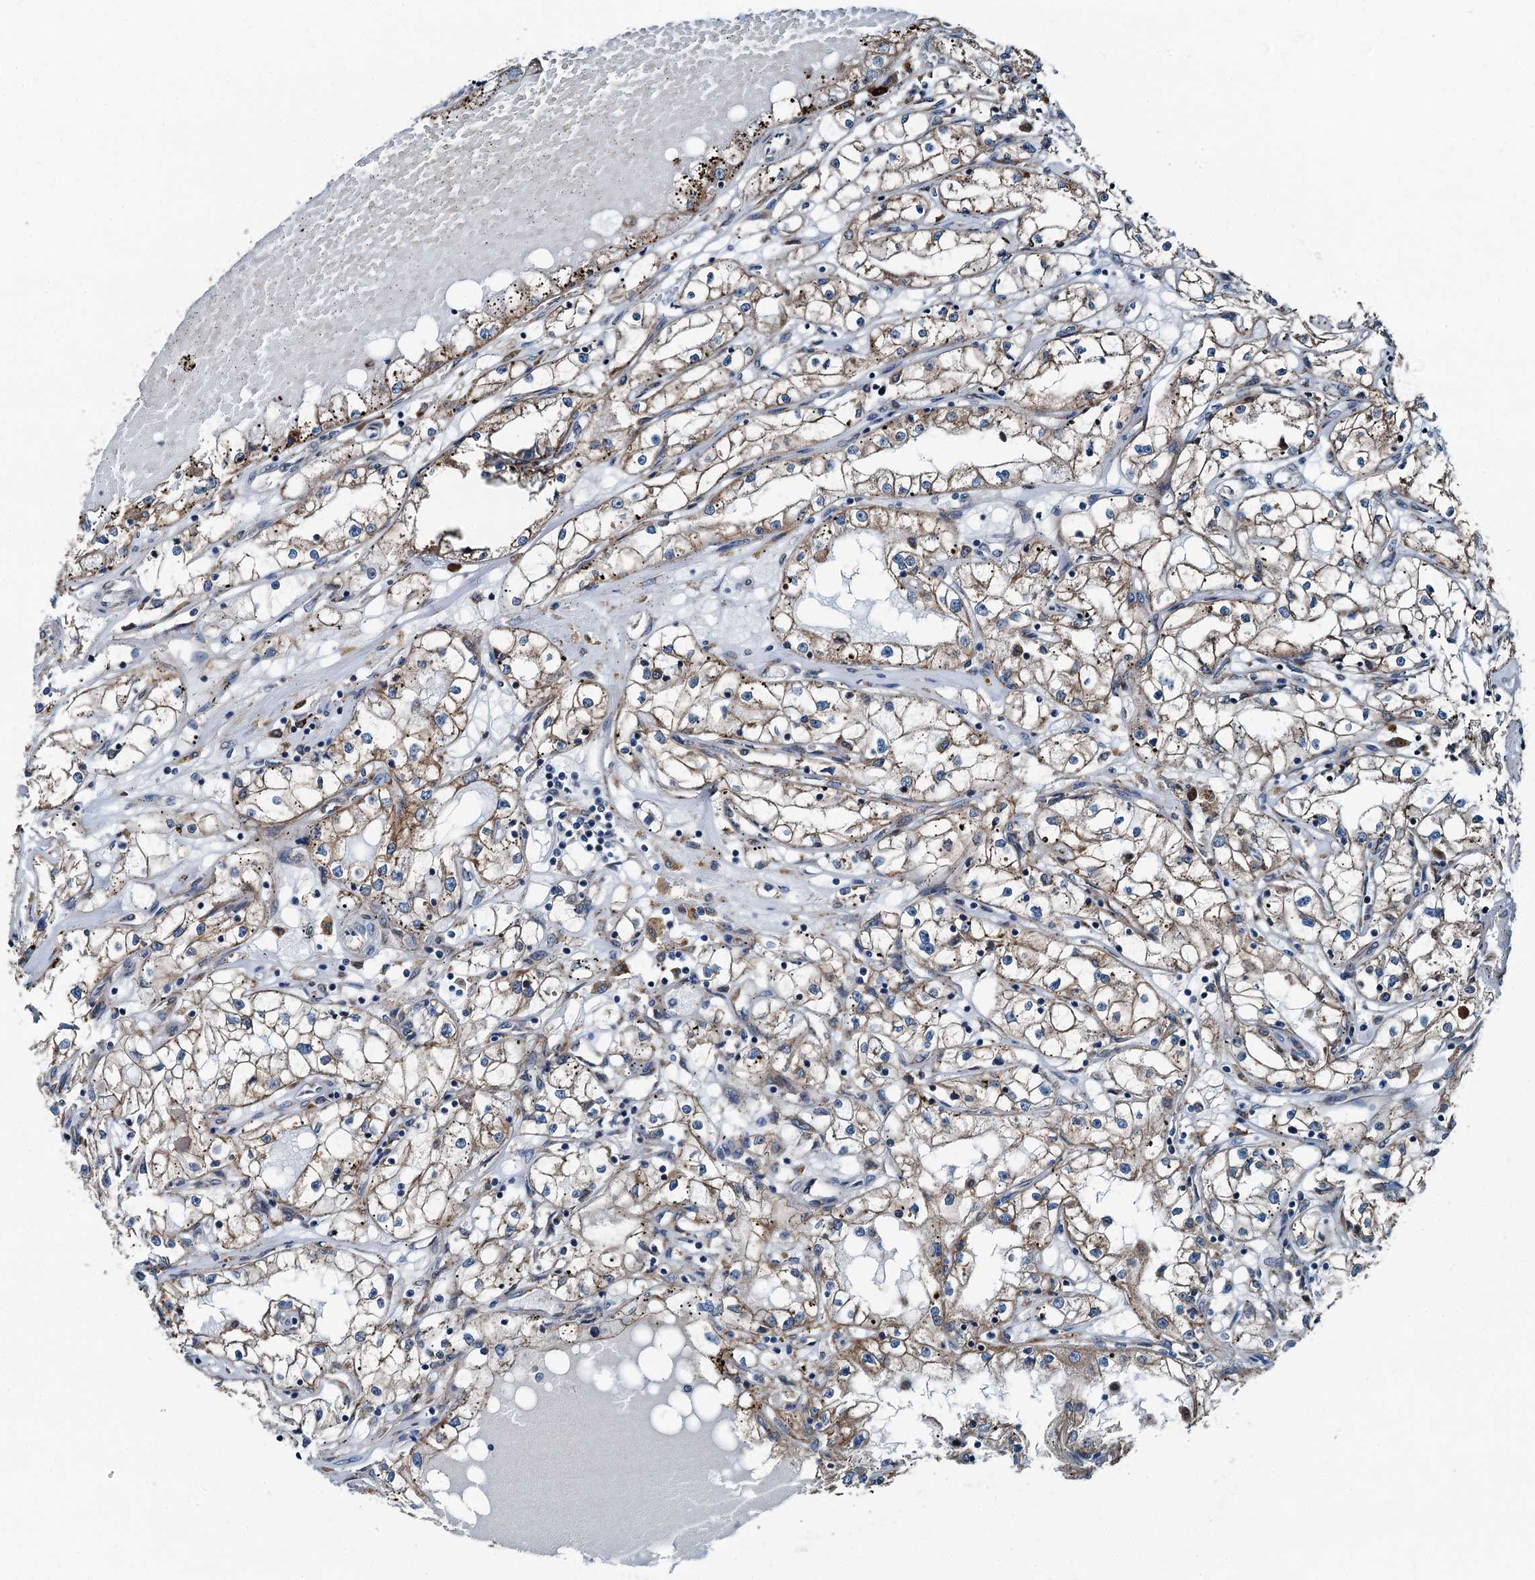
{"staining": {"intensity": "weak", "quantity": ">75%", "location": "cytoplasmic/membranous"}, "tissue": "renal cancer", "cell_type": "Tumor cells", "image_type": "cancer", "snomed": [{"axis": "morphology", "description": "Adenocarcinoma, NOS"}, {"axis": "topography", "description": "Kidney"}], "caption": "Weak cytoplasmic/membranous staining for a protein is seen in about >75% of tumor cells of renal cancer (adenocarcinoma) using immunohistochemistry.", "gene": "TAMALIN", "patient": {"sex": "male", "age": 56}}